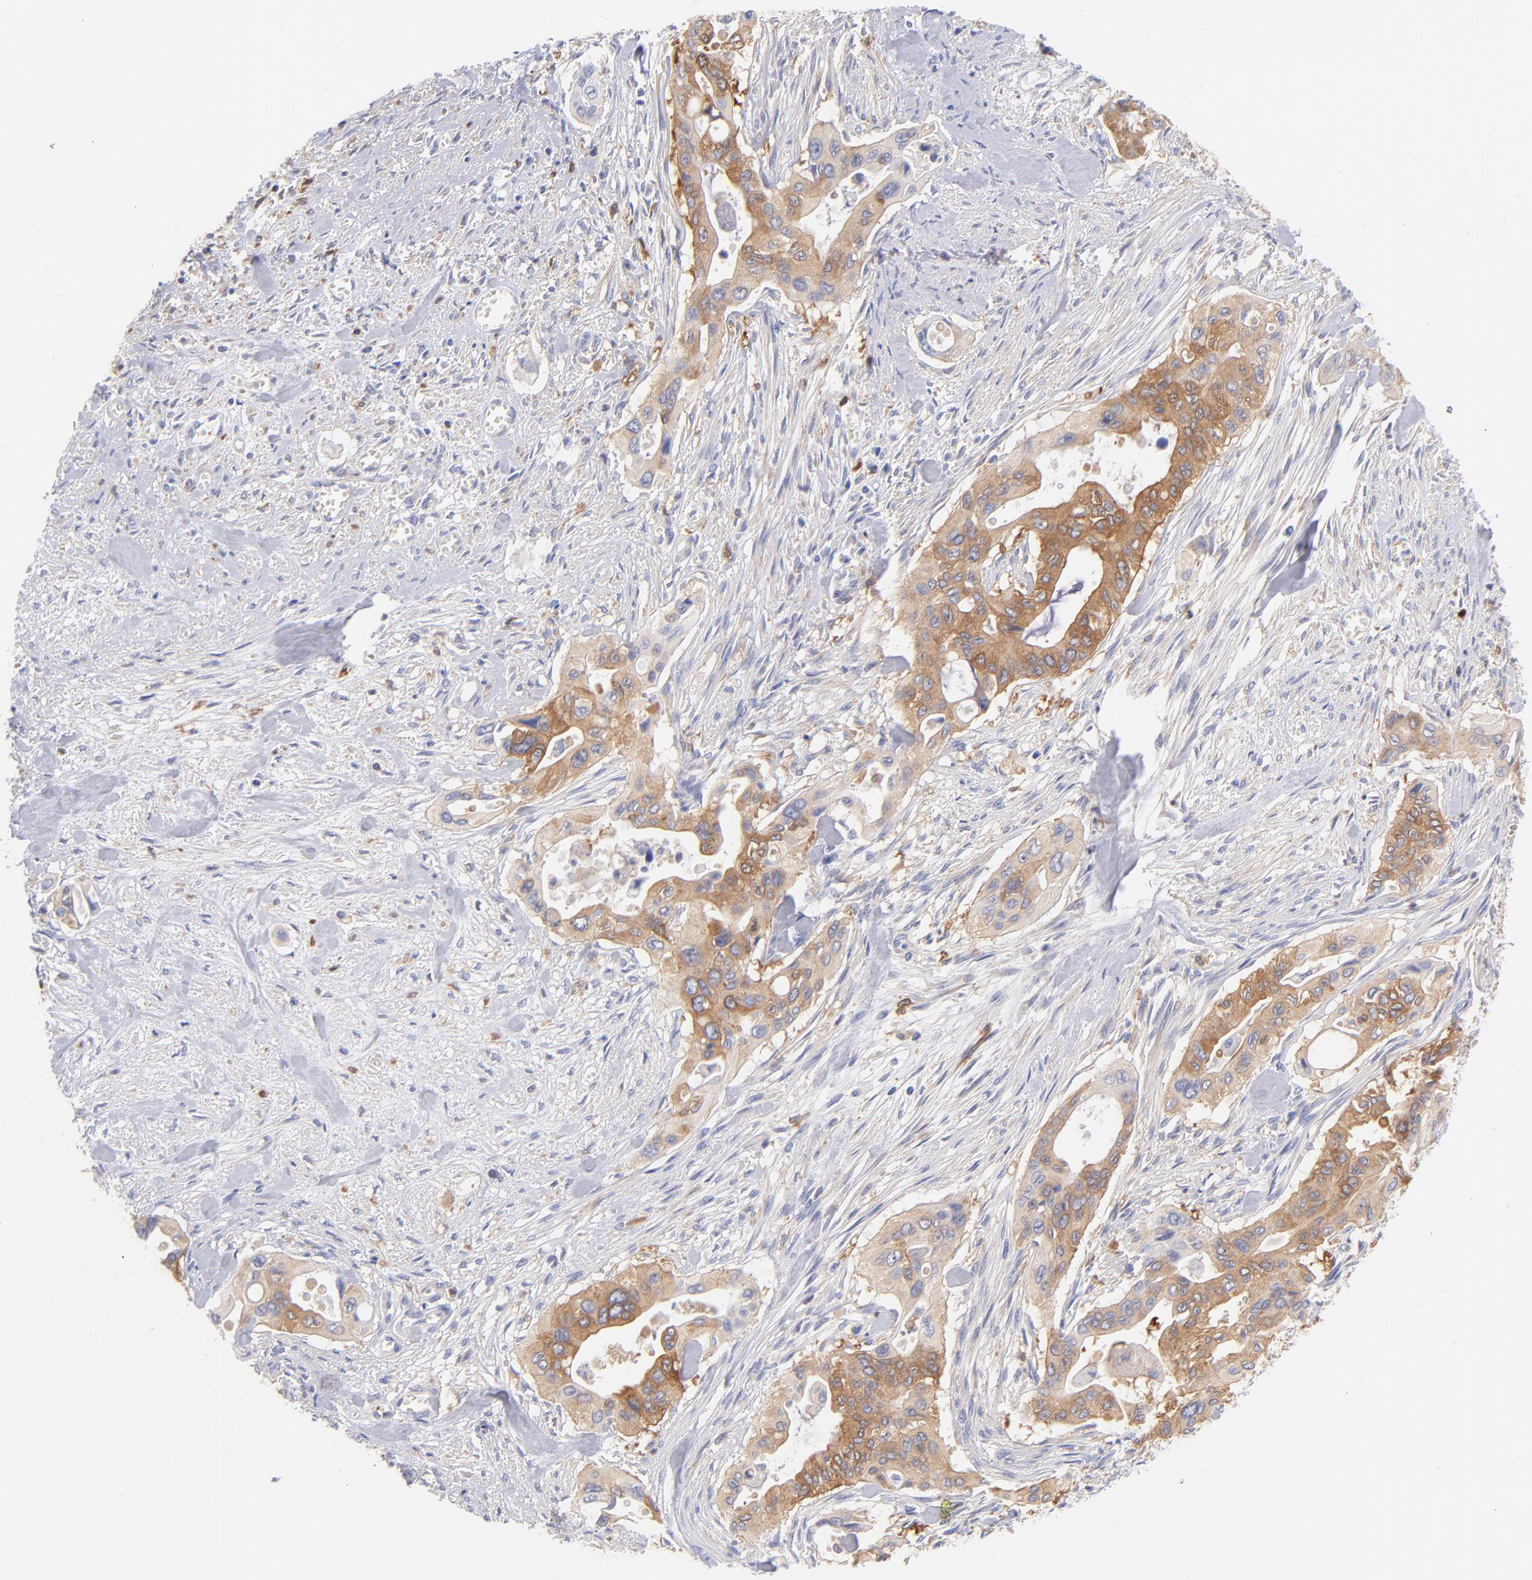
{"staining": {"intensity": "moderate", "quantity": ">75%", "location": "cytoplasmic/membranous"}, "tissue": "pancreatic cancer", "cell_type": "Tumor cells", "image_type": "cancer", "snomed": [{"axis": "morphology", "description": "Adenocarcinoma, NOS"}, {"axis": "topography", "description": "Pancreas"}], "caption": "IHC of pancreatic adenocarcinoma shows medium levels of moderate cytoplasmic/membranous staining in about >75% of tumor cells.", "gene": "PRKCA", "patient": {"sex": "male", "age": 77}}